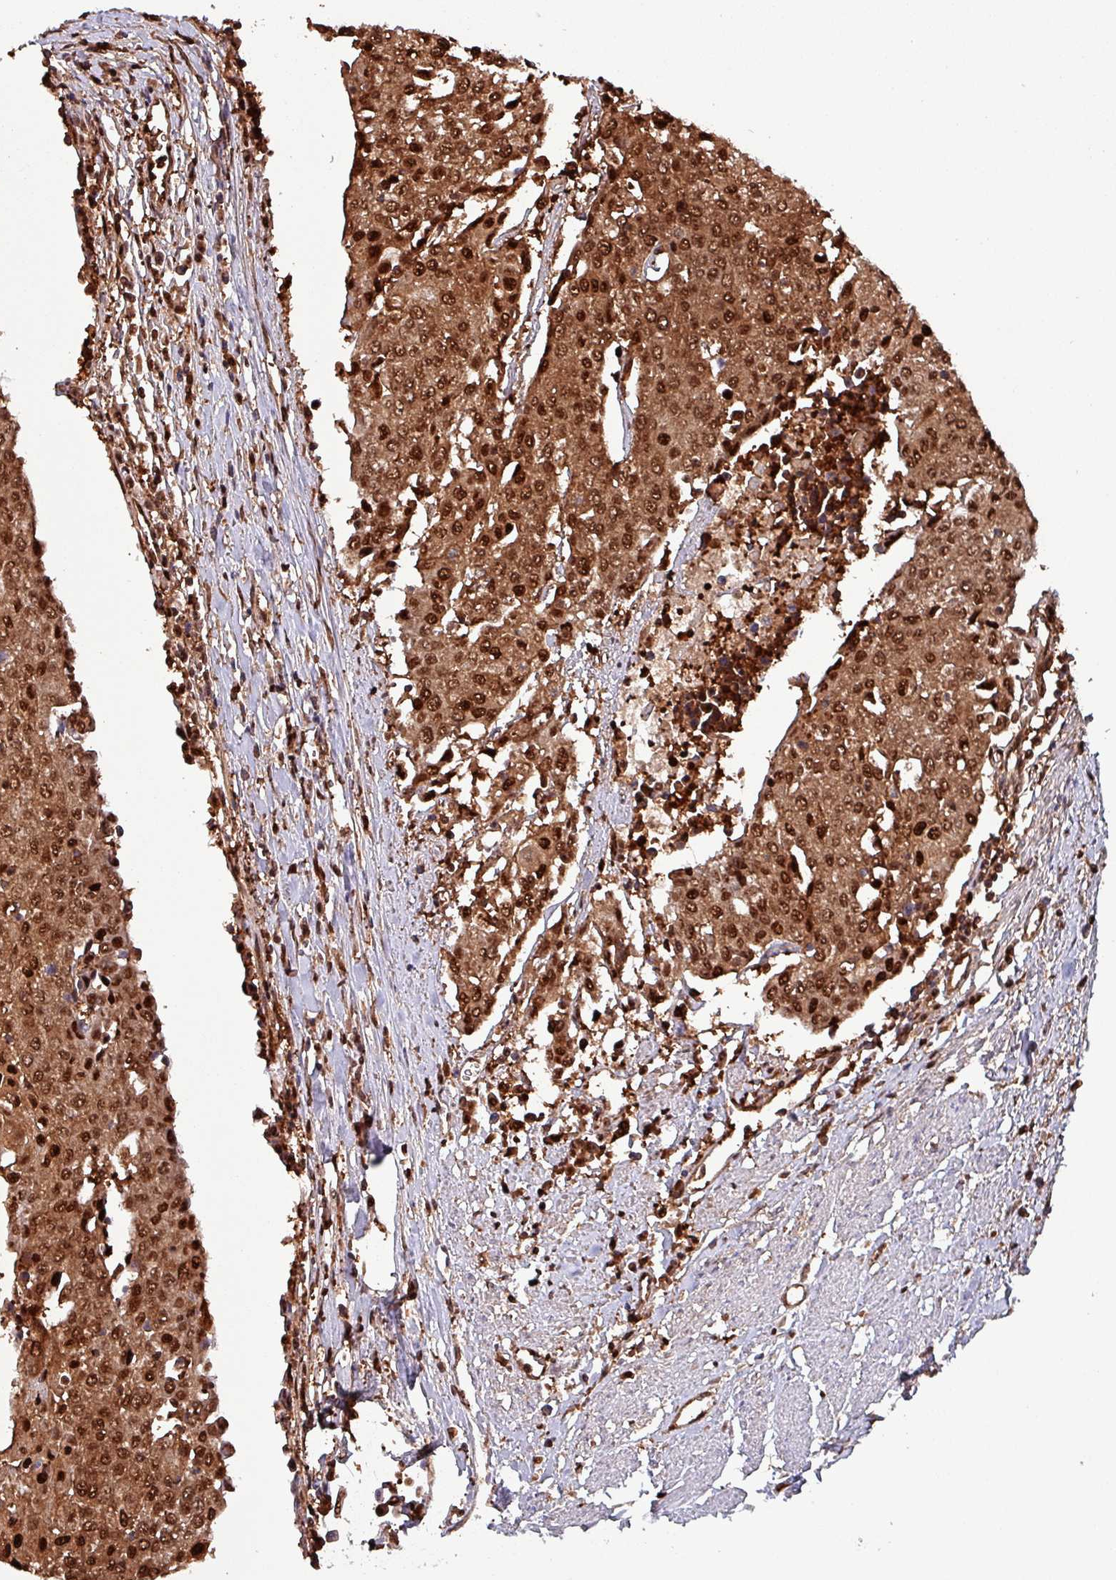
{"staining": {"intensity": "strong", "quantity": ">75%", "location": "cytoplasmic/membranous,nuclear"}, "tissue": "urothelial cancer", "cell_type": "Tumor cells", "image_type": "cancer", "snomed": [{"axis": "morphology", "description": "Urothelial carcinoma, High grade"}, {"axis": "topography", "description": "Urinary bladder"}], "caption": "IHC photomicrograph of human urothelial carcinoma (high-grade) stained for a protein (brown), which shows high levels of strong cytoplasmic/membranous and nuclear expression in approximately >75% of tumor cells.", "gene": "PSMB8", "patient": {"sex": "female", "age": 85}}